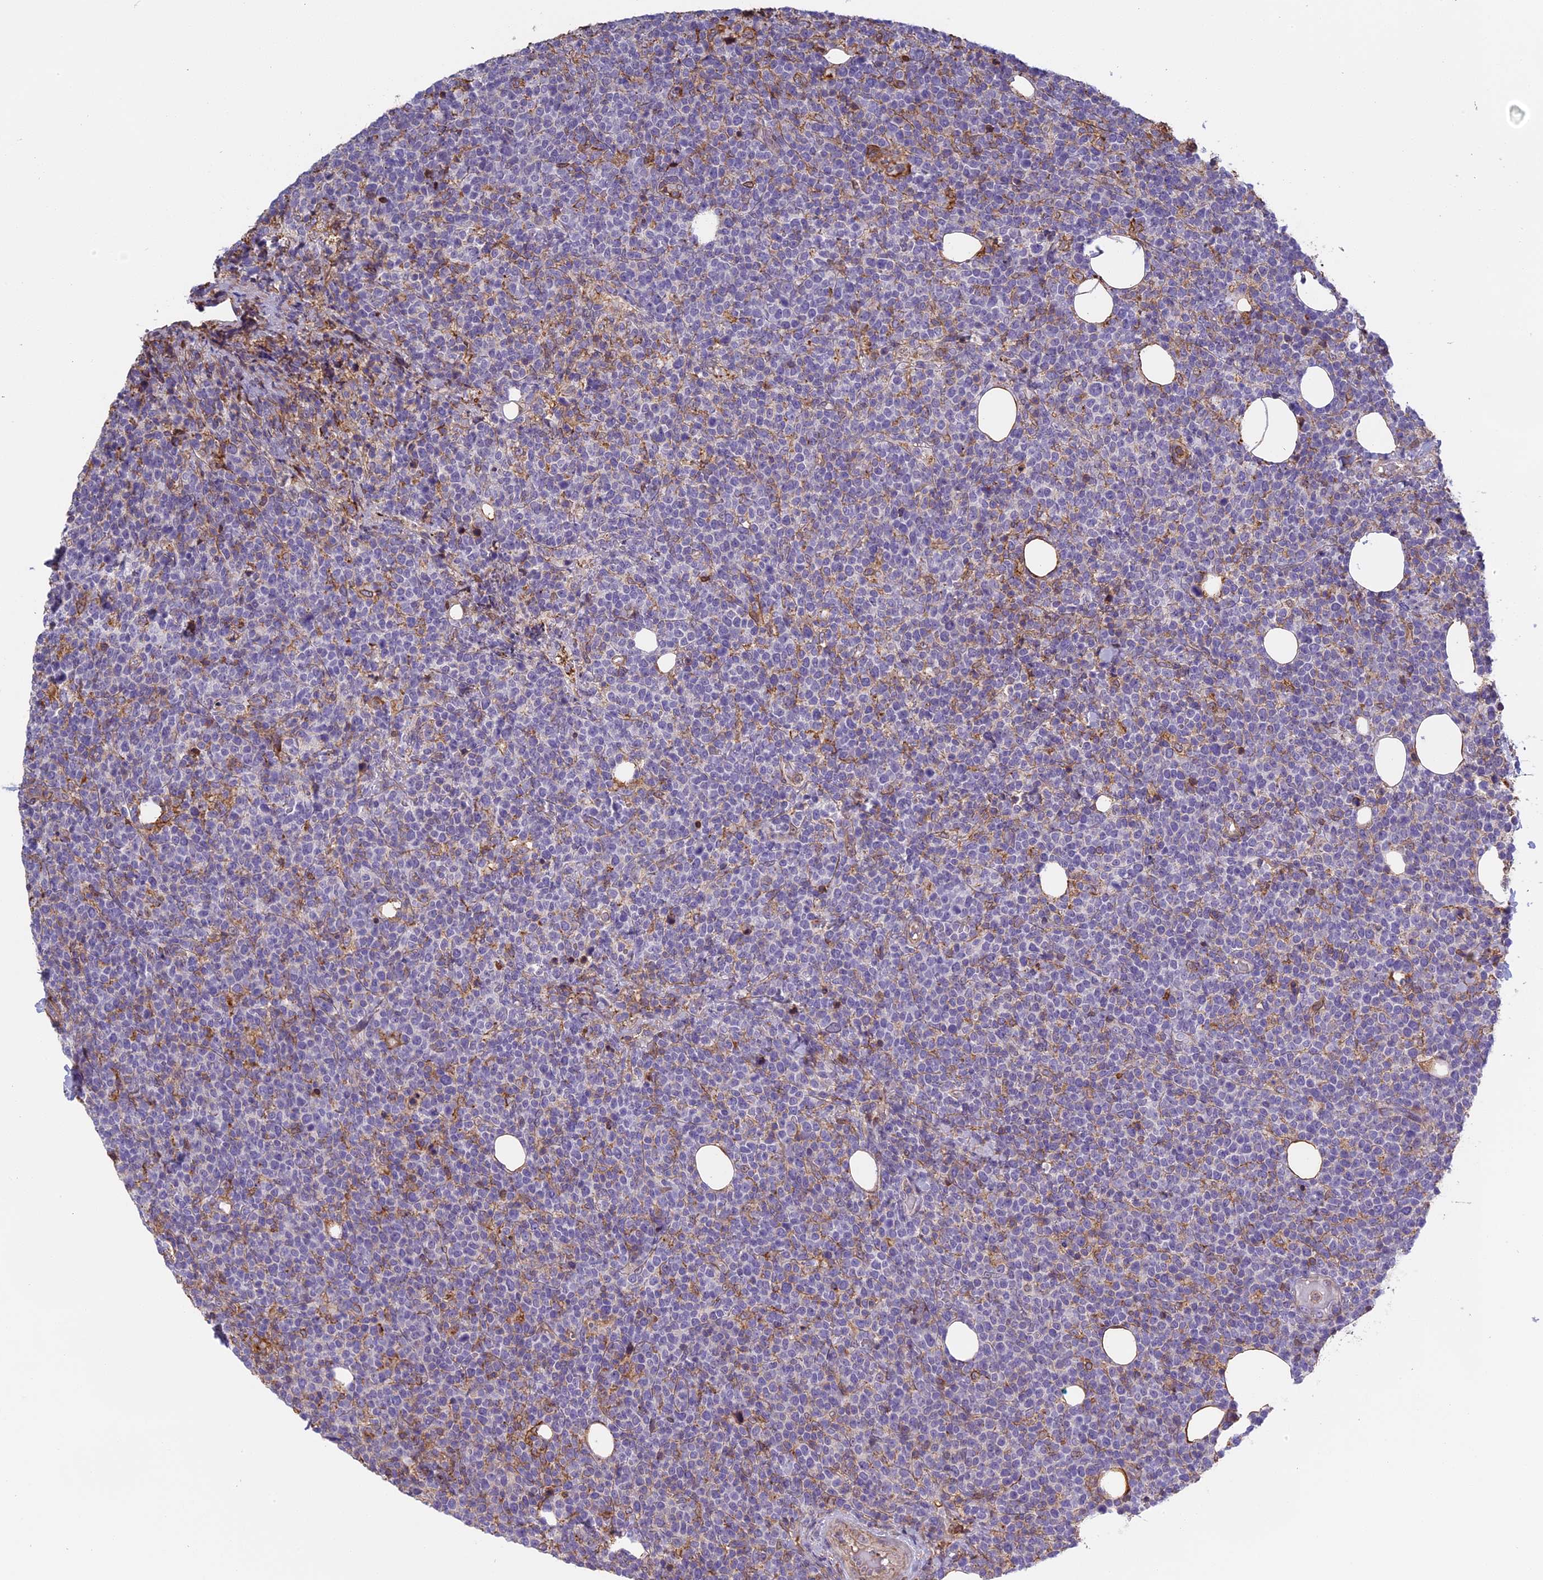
{"staining": {"intensity": "negative", "quantity": "none", "location": "none"}, "tissue": "lymphoma", "cell_type": "Tumor cells", "image_type": "cancer", "snomed": [{"axis": "morphology", "description": "Malignant lymphoma, non-Hodgkin's type, High grade"}, {"axis": "topography", "description": "Lymph node"}], "caption": "This is a image of immunohistochemistry (IHC) staining of lymphoma, which shows no positivity in tumor cells.", "gene": "TMEM255B", "patient": {"sex": "male", "age": 61}}